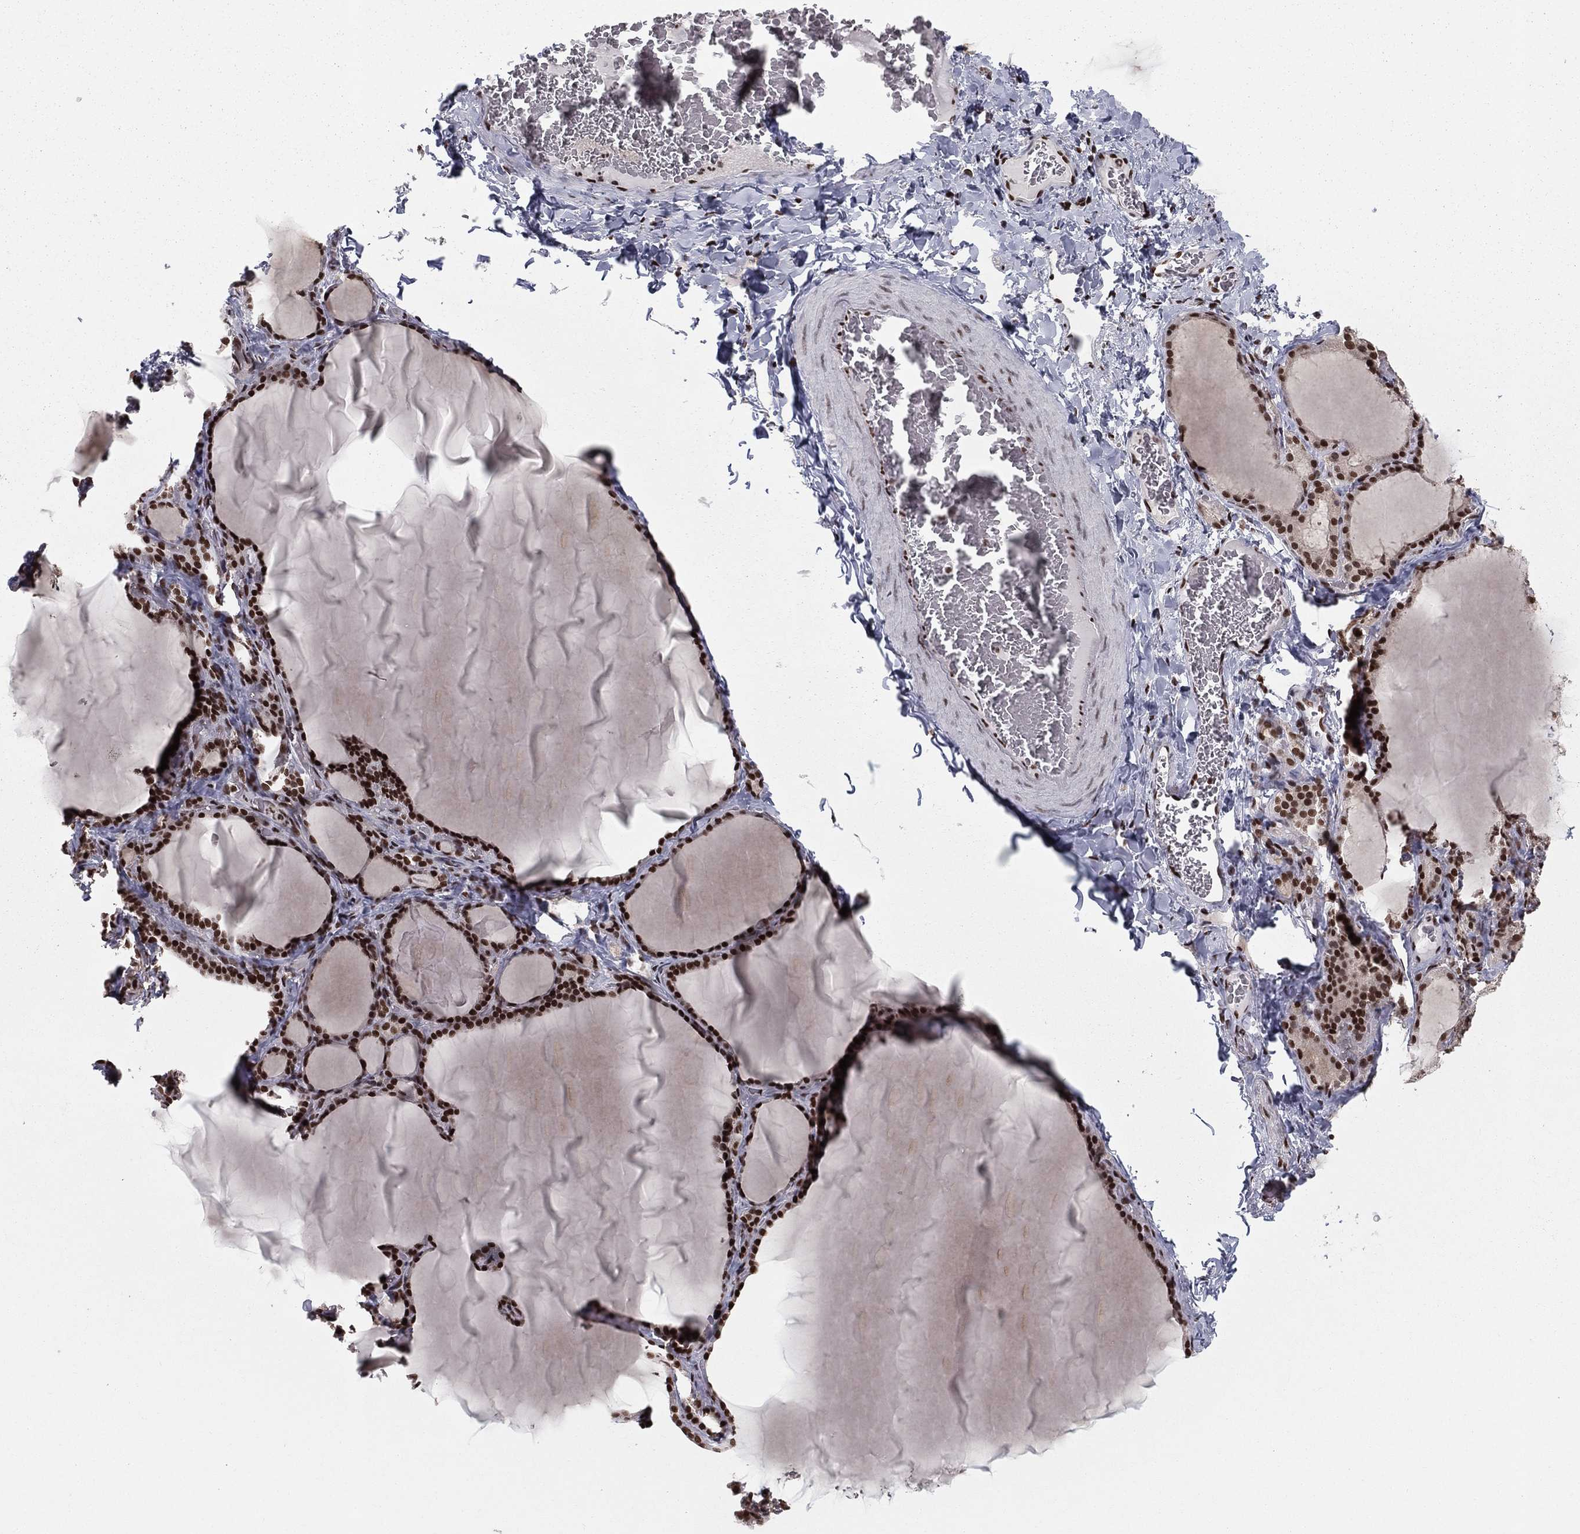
{"staining": {"intensity": "strong", "quantity": ">75%", "location": "nuclear"}, "tissue": "thyroid gland", "cell_type": "Glandular cells", "image_type": "normal", "snomed": [{"axis": "morphology", "description": "Normal tissue, NOS"}, {"axis": "morphology", "description": "Hyperplasia, NOS"}, {"axis": "topography", "description": "Thyroid gland"}], "caption": "Thyroid gland stained with a brown dye shows strong nuclear positive expression in about >75% of glandular cells.", "gene": "NFYB", "patient": {"sex": "female", "age": 27}}